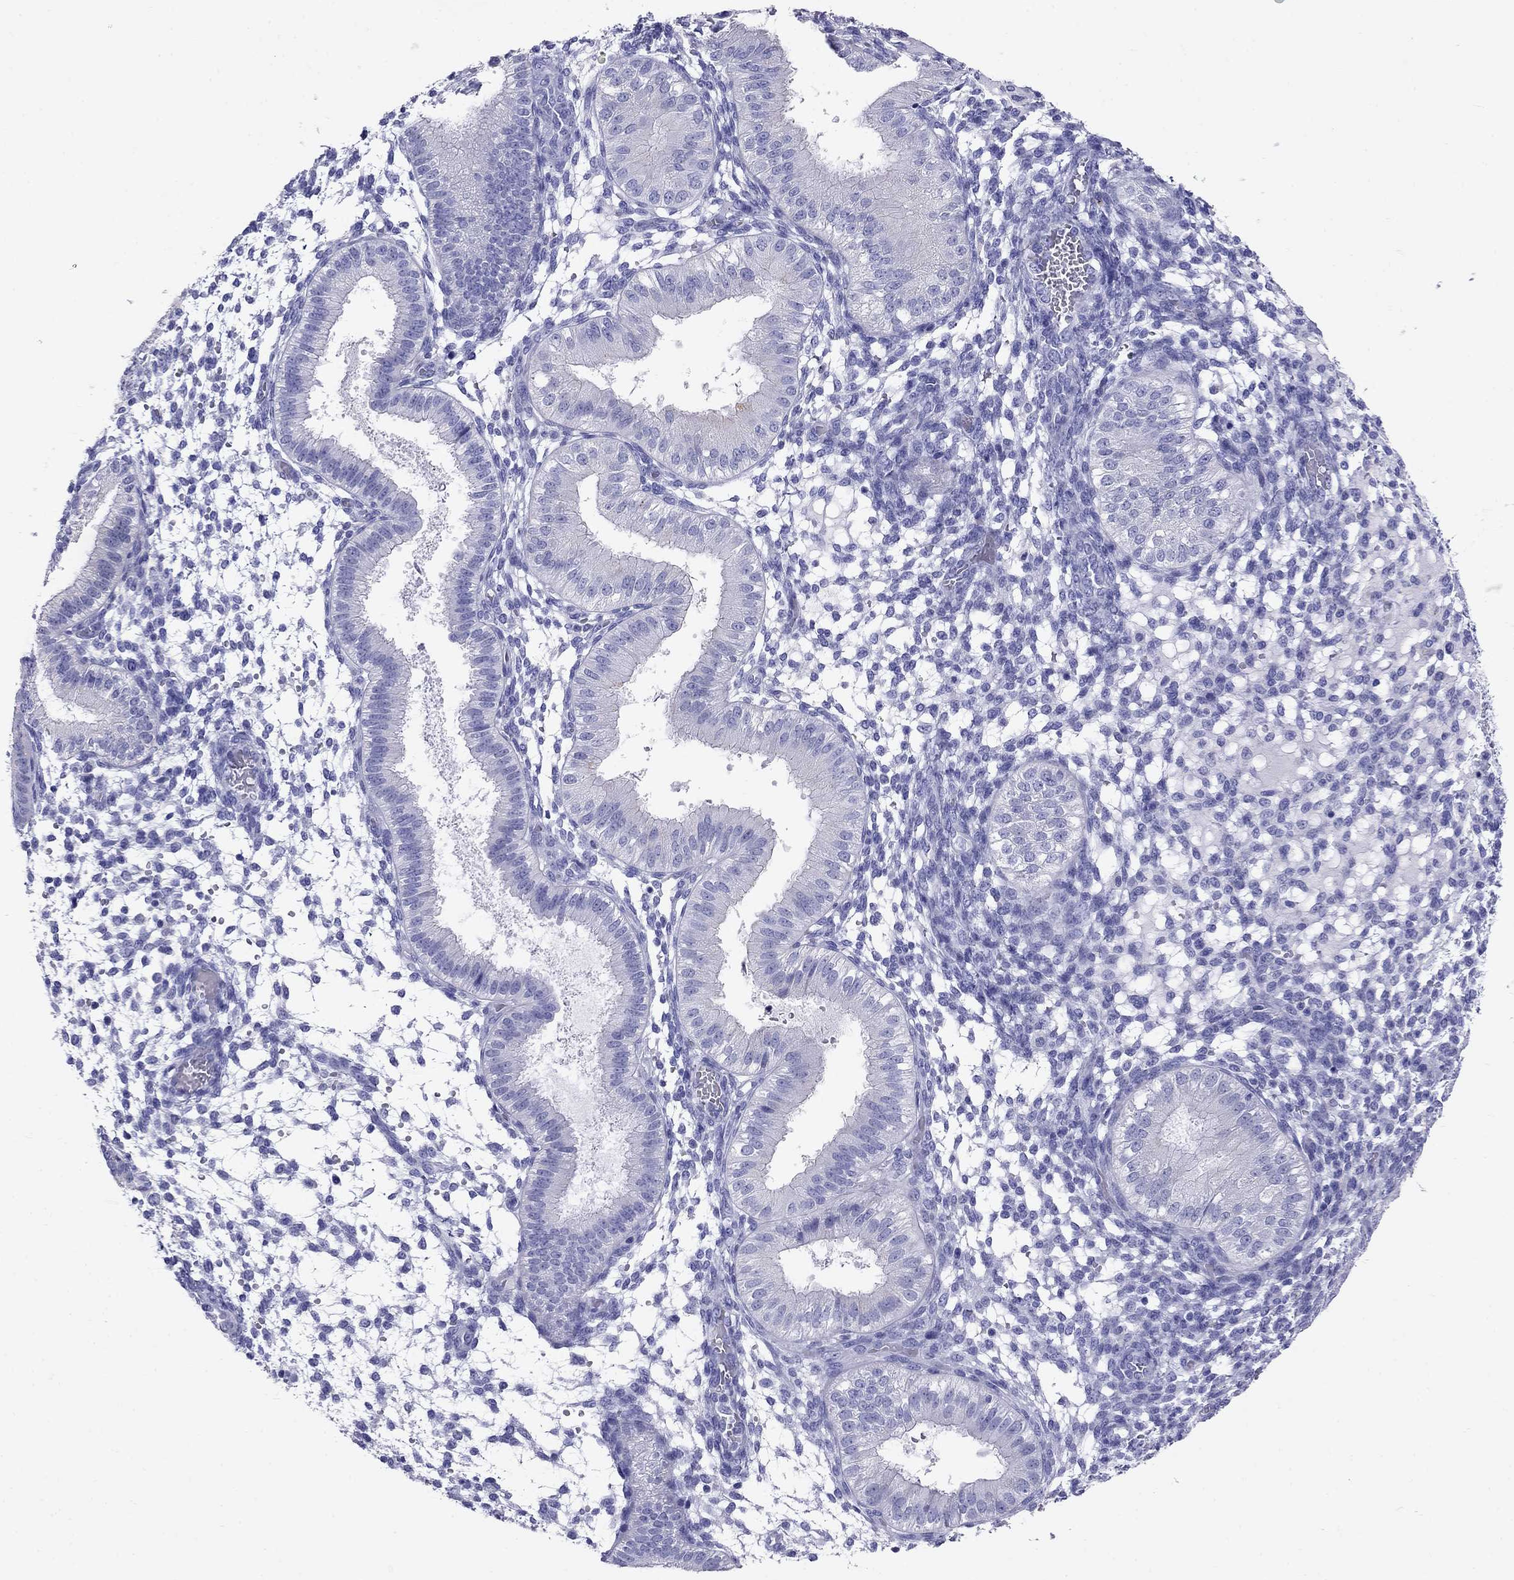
{"staining": {"intensity": "negative", "quantity": "none", "location": "none"}, "tissue": "endometrium", "cell_type": "Cells in endometrial stroma", "image_type": "normal", "snomed": [{"axis": "morphology", "description": "Normal tissue, NOS"}, {"axis": "topography", "description": "Endometrium"}], "caption": "Normal endometrium was stained to show a protein in brown. There is no significant expression in cells in endometrial stroma. (DAB immunohistochemistry (IHC) with hematoxylin counter stain).", "gene": "MC5R", "patient": {"sex": "female", "age": 43}}